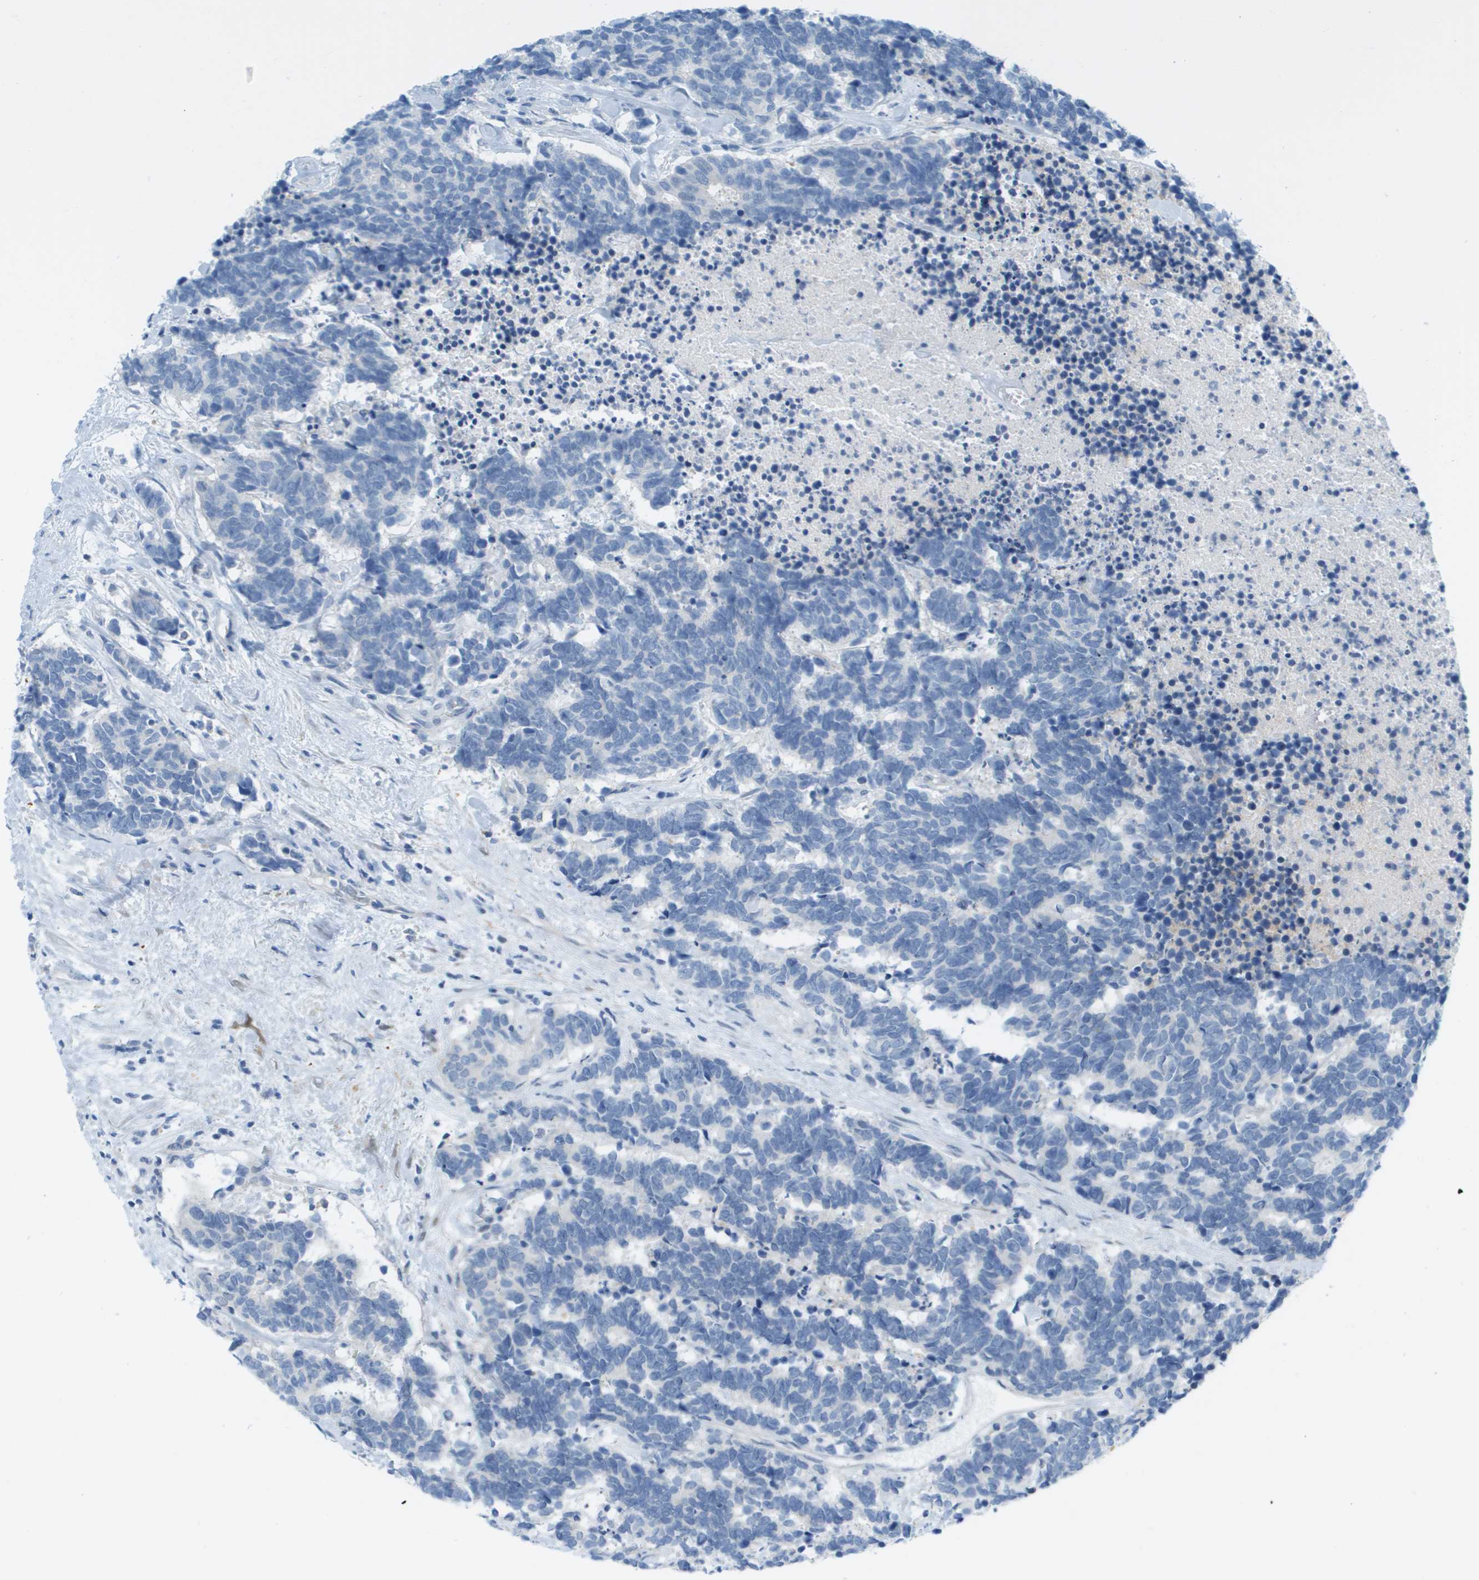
{"staining": {"intensity": "negative", "quantity": "none", "location": "none"}, "tissue": "carcinoid", "cell_type": "Tumor cells", "image_type": "cancer", "snomed": [{"axis": "morphology", "description": "Carcinoma, NOS"}, {"axis": "morphology", "description": "Carcinoid, malignant, NOS"}, {"axis": "topography", "description": "Urinary bladder"}], "caption": "This is an immunohistochemistry image of carcinoid. There is no positivity in tumor cells.", "gene": "CUL9", "patient": {"sex": "male", "age": 57}}